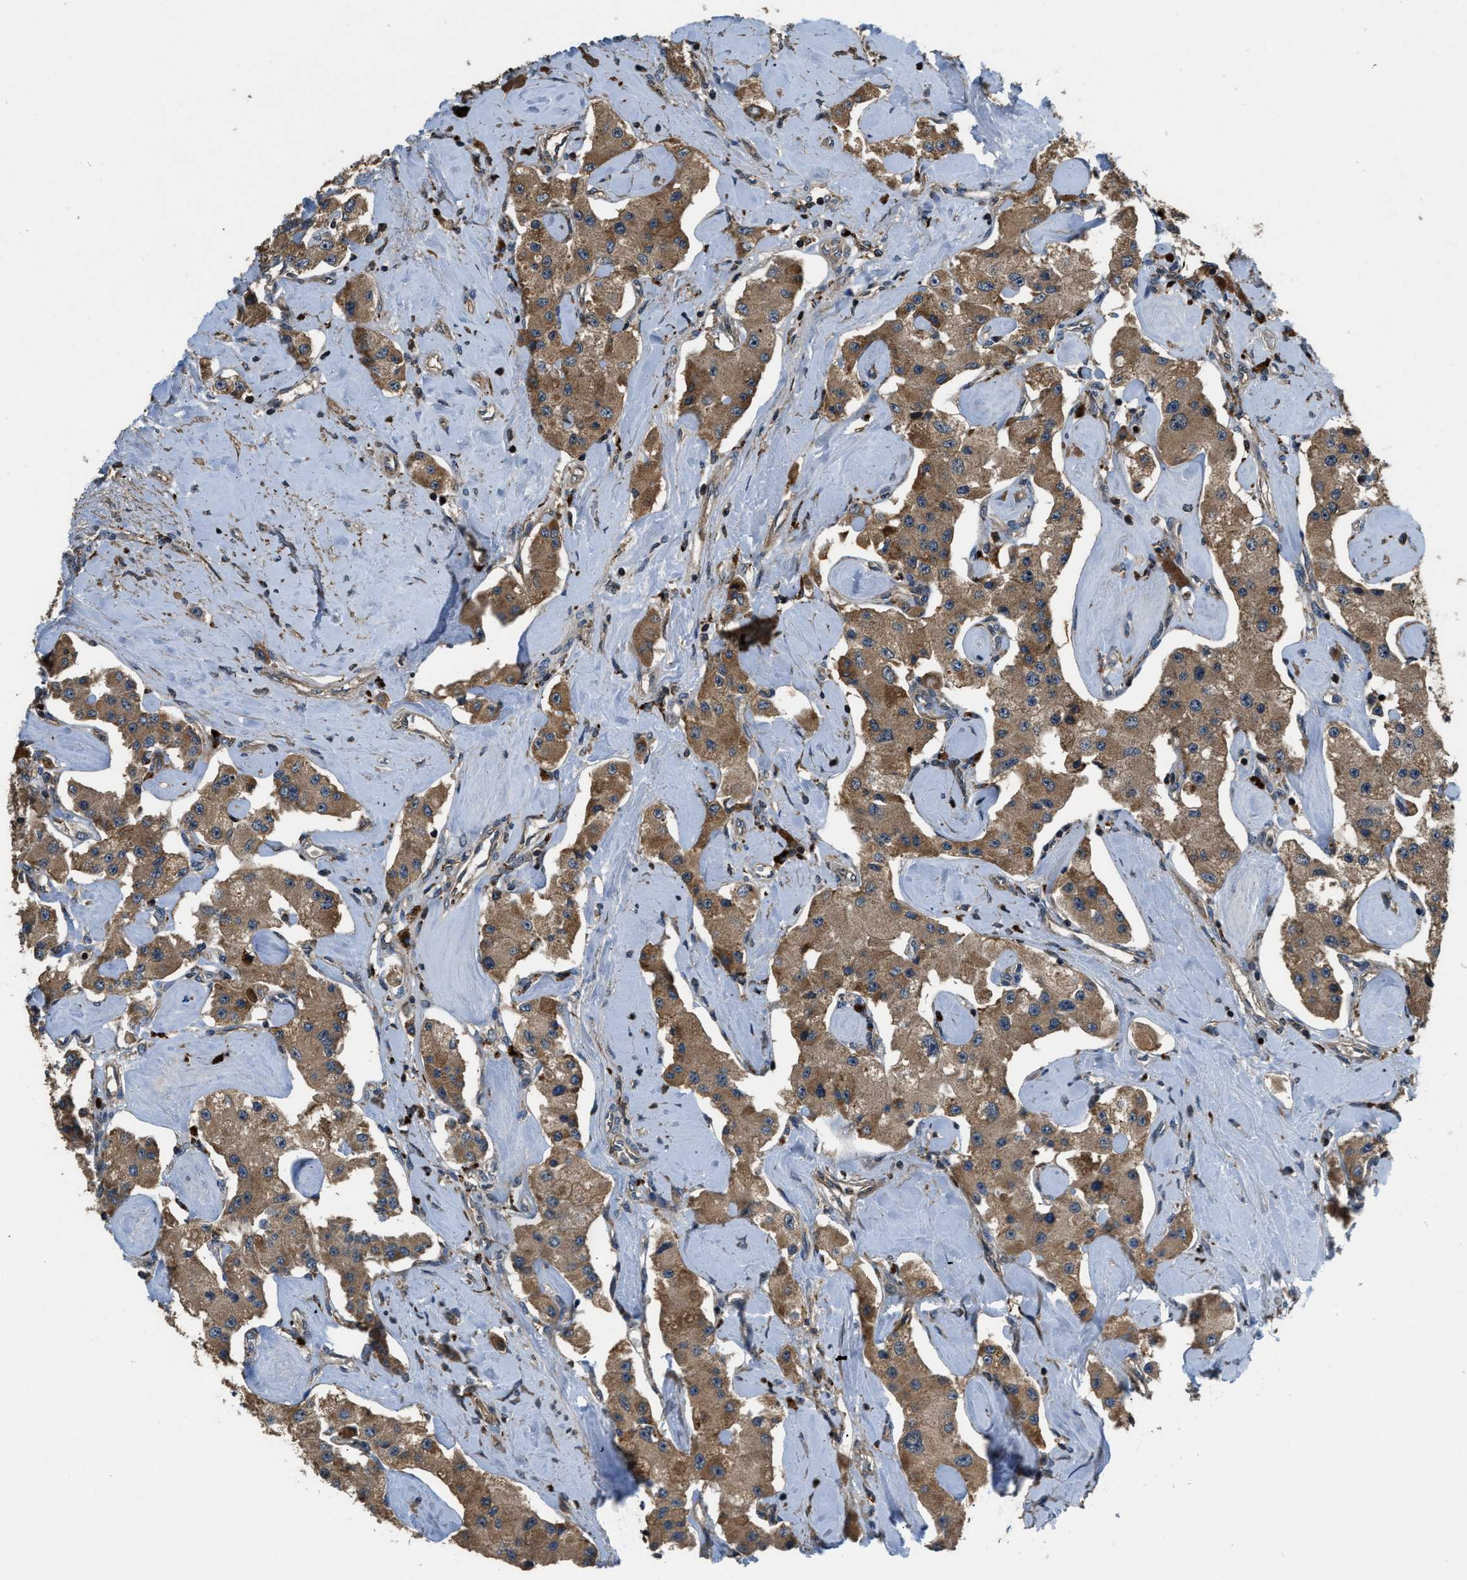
{"staining": {"intensity": "moderate", "quantity": ">75%", "location": "cytoplasmic/membranous"}, "tissue": "carcinoid", "cell_type": "Tumor cells", "image_type": "cancer", "snomed": [{"axis": "morphology", "description": "Carcinoid, malignant, NOS"}, {"axis": "topography", "description": "Pancreas"}], "caption": "Human malignant carcinoid stained with a brown dye shows moderate cytoplasmic/membranous positive staining in about >75% of tumor cells.", "gene": "GGH", "patient": {"sex": "male", "age": 41}}